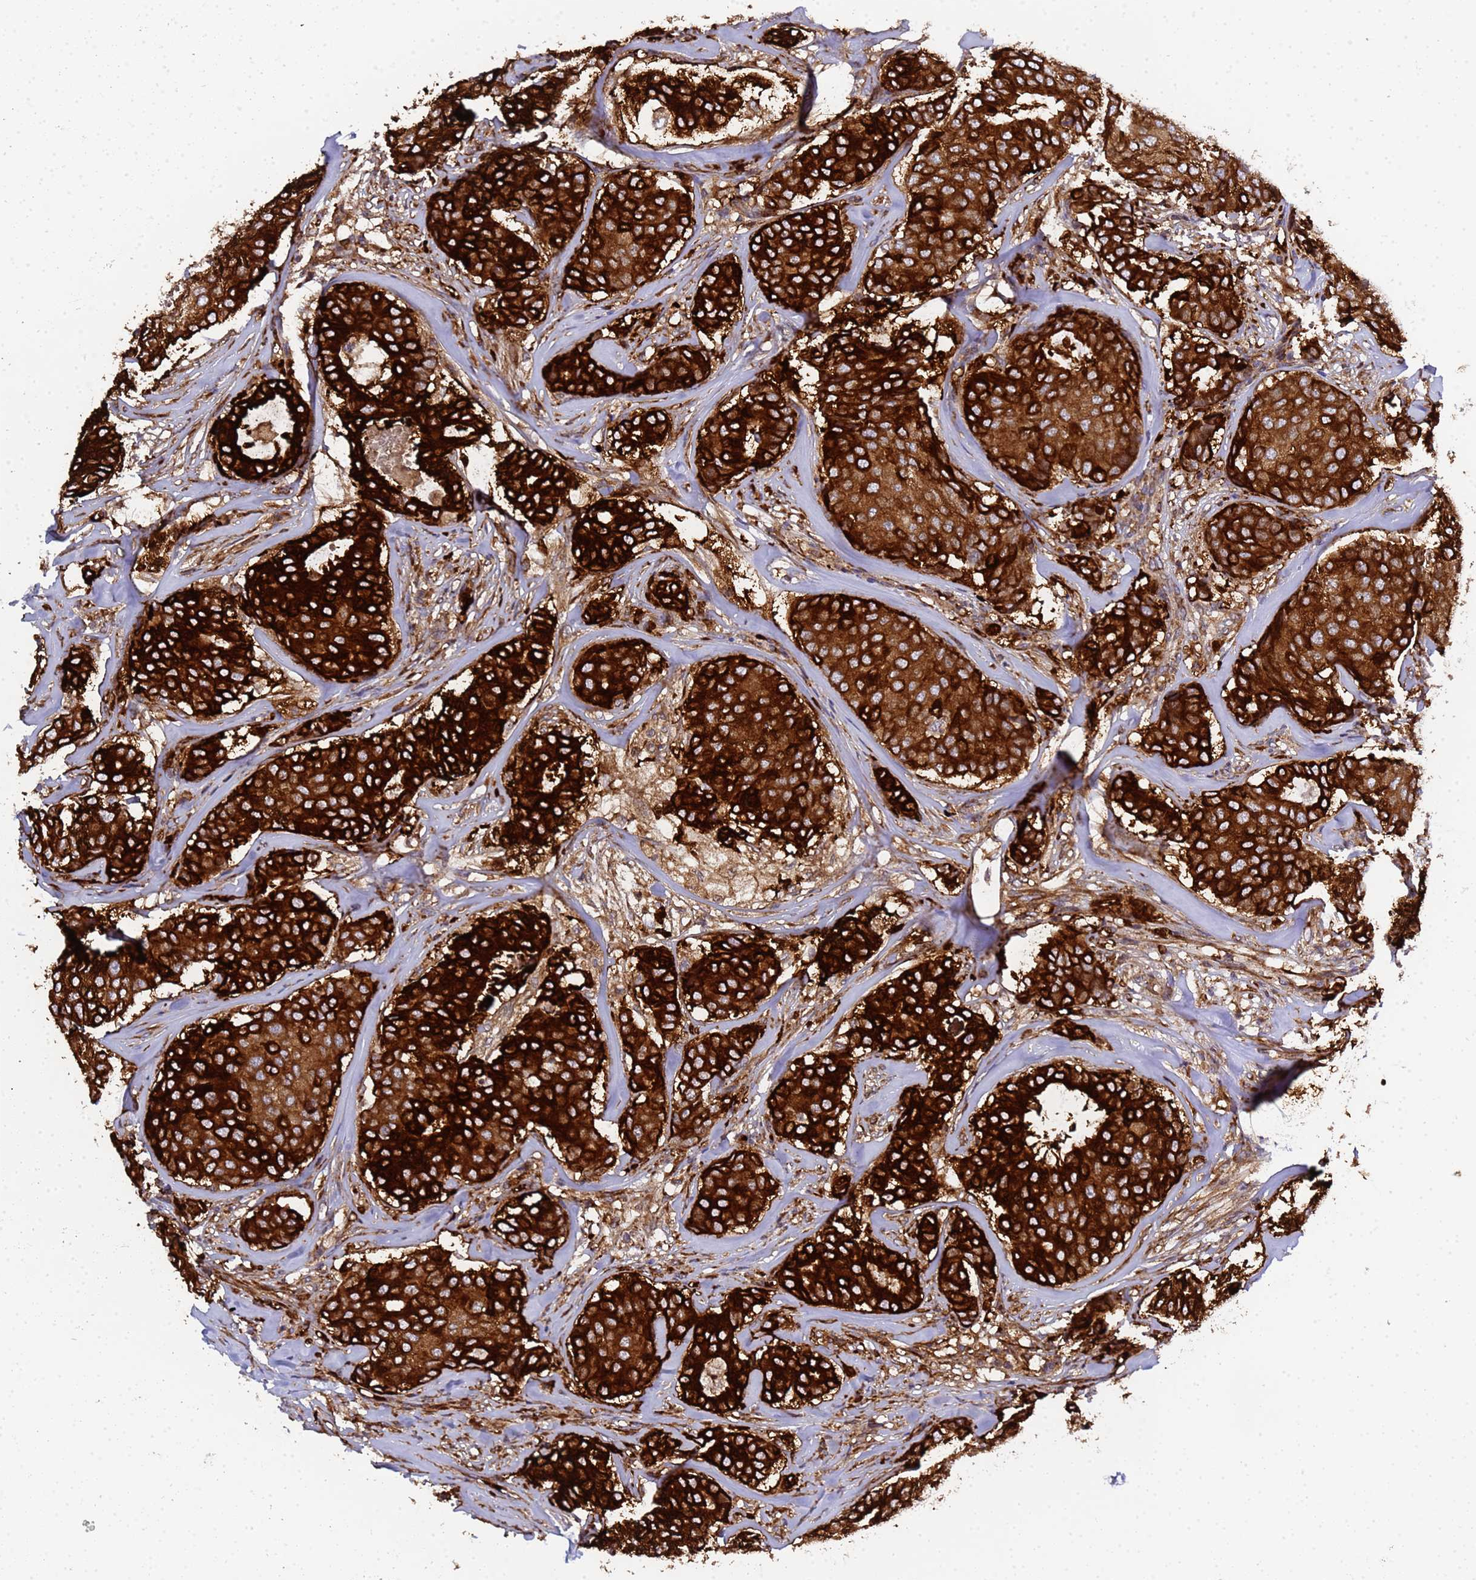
{"staining": {"intensity": "strong", "quantity": ">75%", "location": "cytoplasmic/membranous"}, "tissue": "breast cancer", "cell_type": "Tumor cells", "image_type": "cancer", "snomed": [{"axis": "morphology", "description": "Duct carcinoma"}, {"axis": "topography", "description": "Breast"}], "caption": "Breast cancer (intraductal carcinoma) stained for a protein (brown) reveals strong cytoplasmic/membranous positive staining in approximately >75% of tumor cells.", "gene": "MOCS1", "patient": {"sex": "female", "age": 75}}